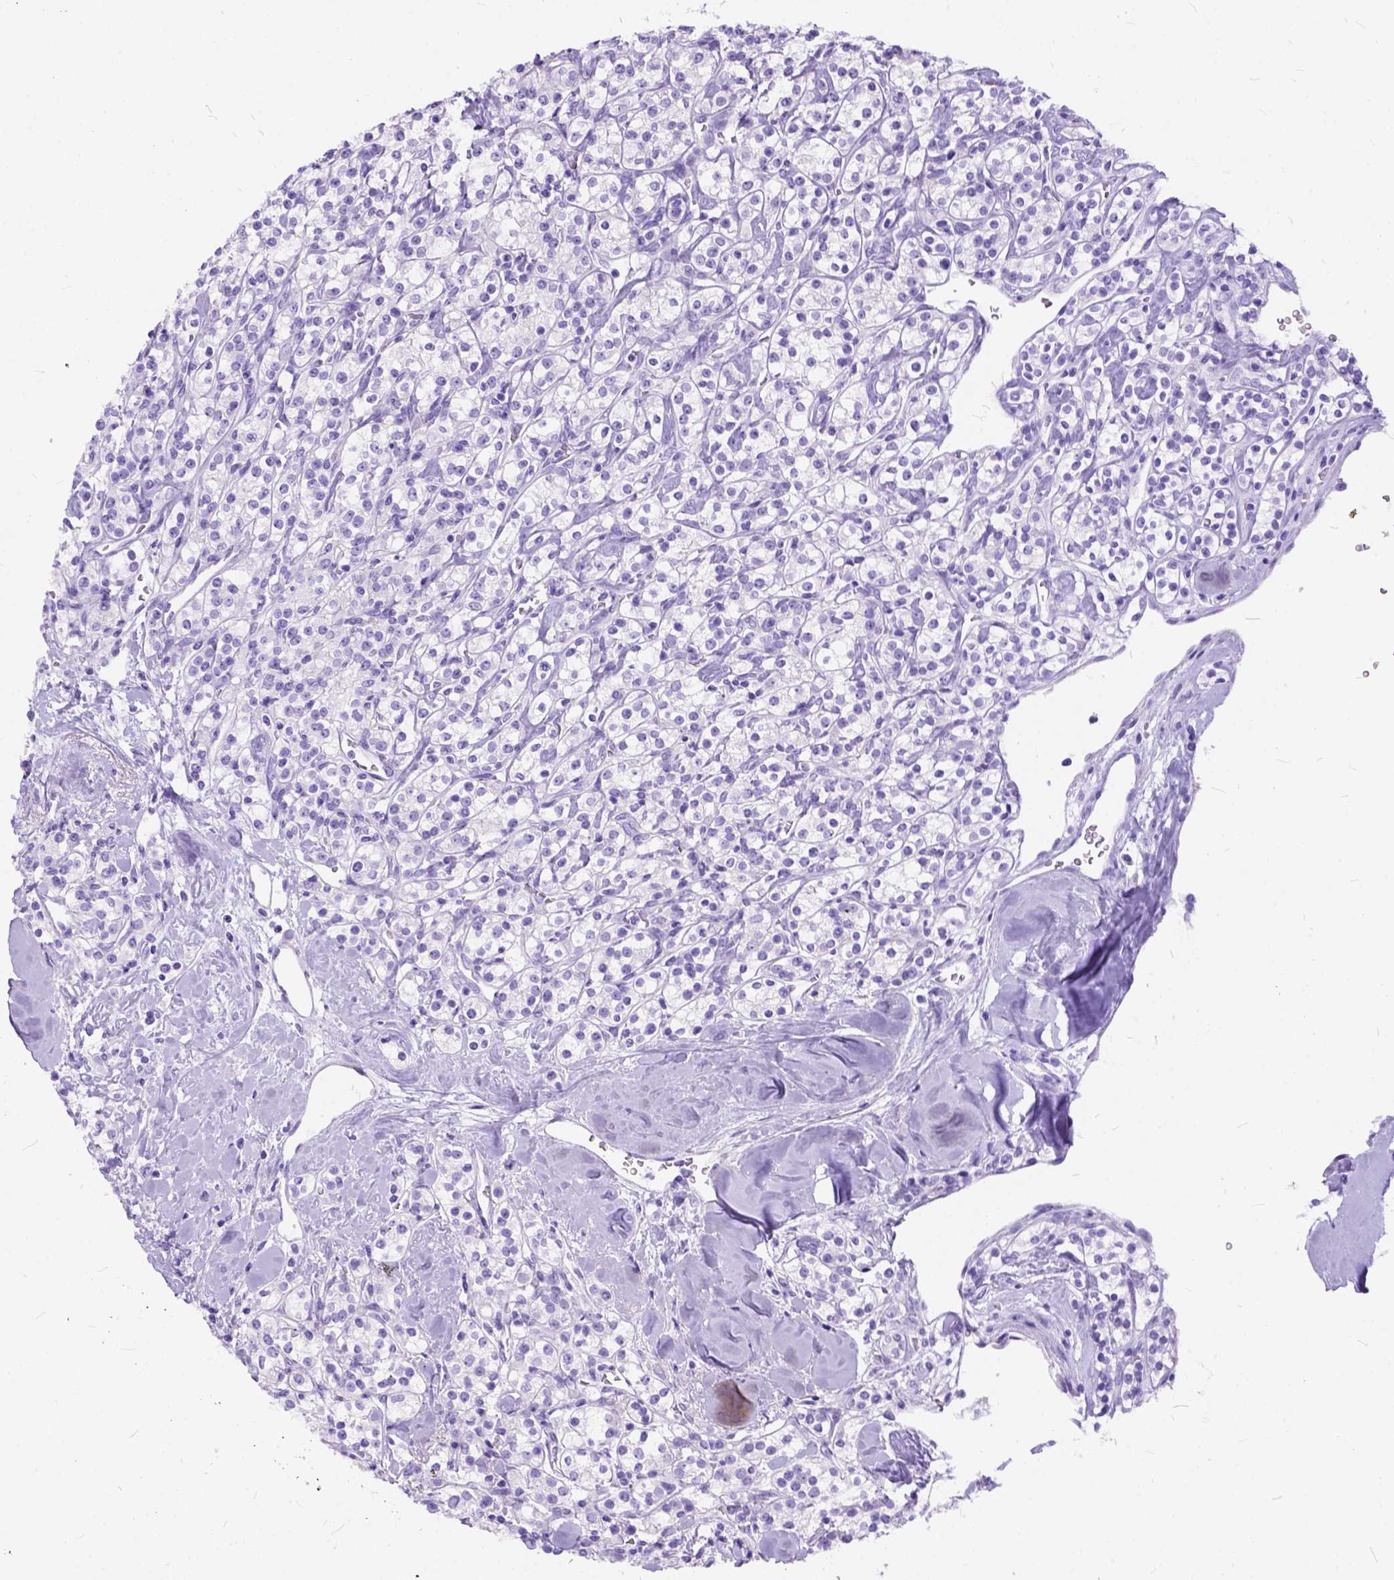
{"staining": {"intensity": "negative", "quantity": "none", "location": "none"}, "tissue": "renal cancer", "cell_type": "Tumor cells", "image_type": "cancer", "snomed": [{"axis": "morphology", "description": "Adenocarcinoma, NOS"}, {"axis": "topography", "description": "Kidney"}], "caption": "Renal cancer was stained to show a protein in brown. There is no significant staining in tumor cells.", "gene": "C1QTNF3", "patient": {"sex": "male", "age": 77}}